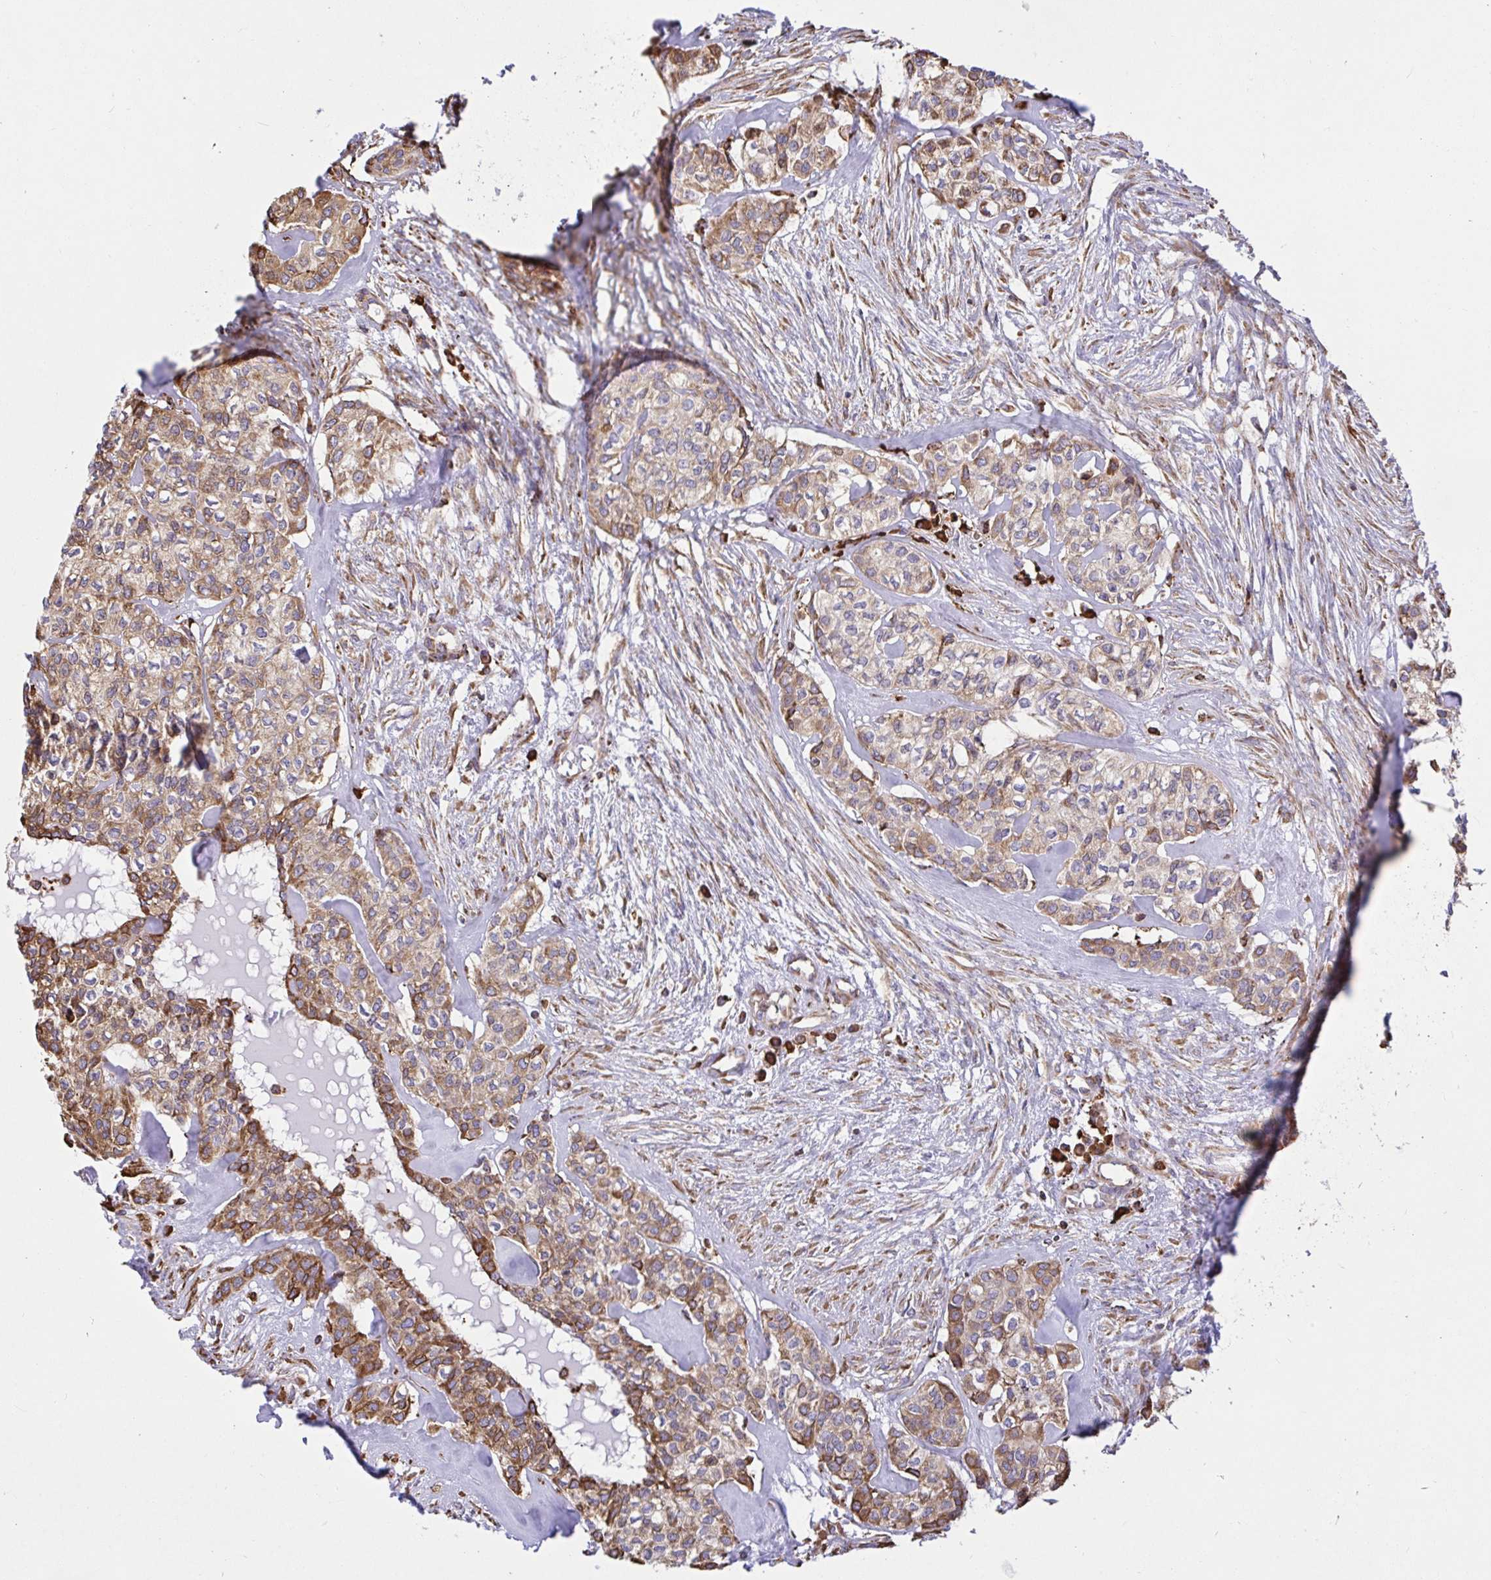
{"staining": {"intensity": "moderate", "quantity": "25%-75%", "location": "cytoplasmic/membranous"}, "tissue": "head and neck cancer", "cell_type": "Tumor cells", "image_type": "cancer", "snomed": [{"axis": "morphology", "description": "Adenocarcinoma, NOS"}, {"axis": "topography", "description": "Head-Neck"}], "caption": "Moderate cytoplasmic/membranous protein expression is present in approximately 25%-75% of tumor cells in head and neck adenocarcinoma. (Brightfield microscopy of DAB IHC at high magnification).", "gene": "CLGN", "patient": {"sex": "male", "age": 81}}